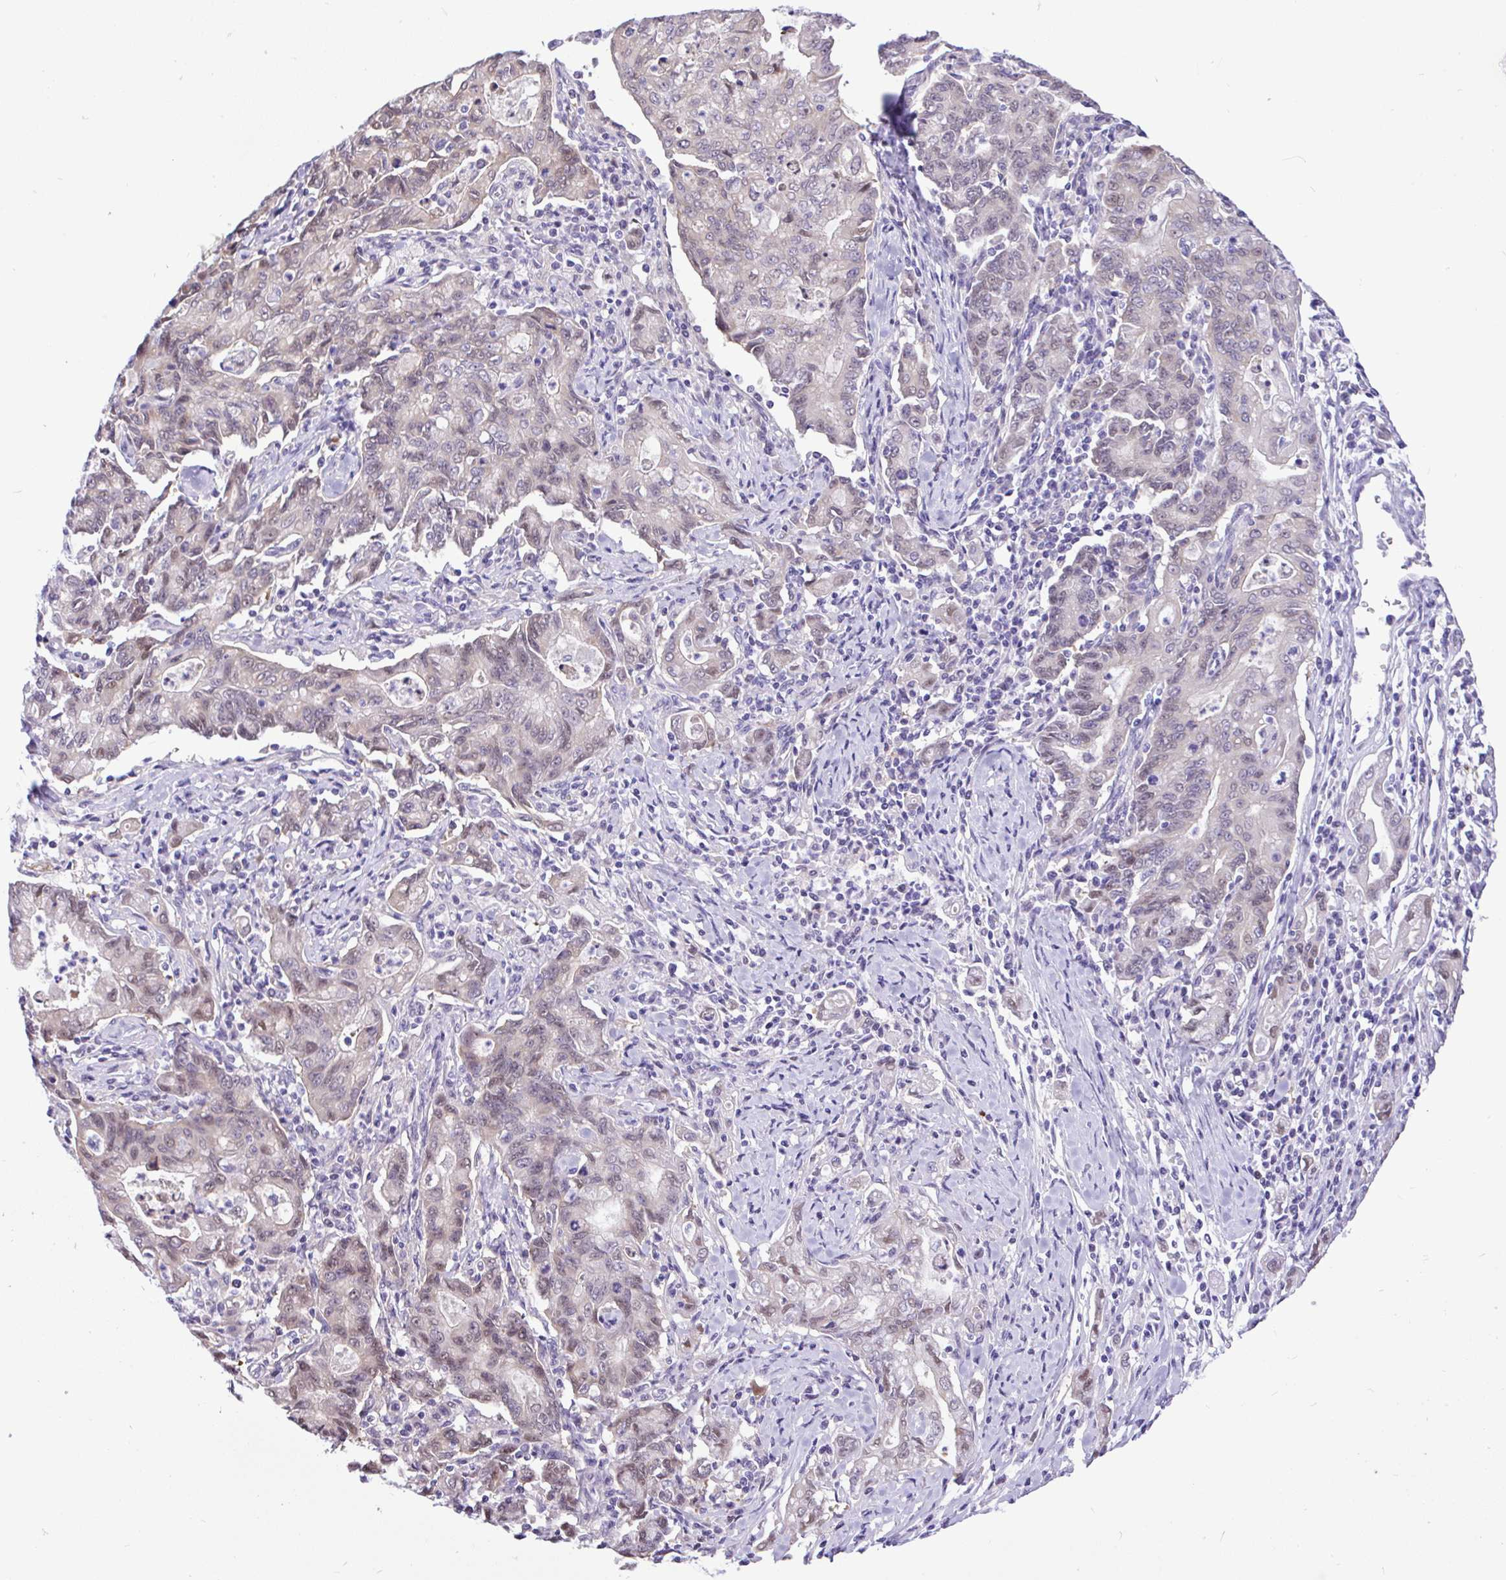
{"staining": {"intensity": "weak", "quantity": "25%-75%", "location": "nuclear"}, "tissue": "stomach cancer", "cell_type": "Tumor cells", "image_type": "cancer", "snomed": [{"axis": "morphology", "description": "Adenocarcinoma, NOS"}, {"axis": "topography", "description": "Stomach, upper"}], "caption": "Immunohistochemical staining of stomach cancer (adenocarcinoma) displays low levels of weak nuclear protein expression in about 25%-75% of tumor cells. (brown staining indicates protein expression, while blue staining denotes nuclei).", "gene": "ZNF485", "patient": {"sex": "female", "age": 79}}